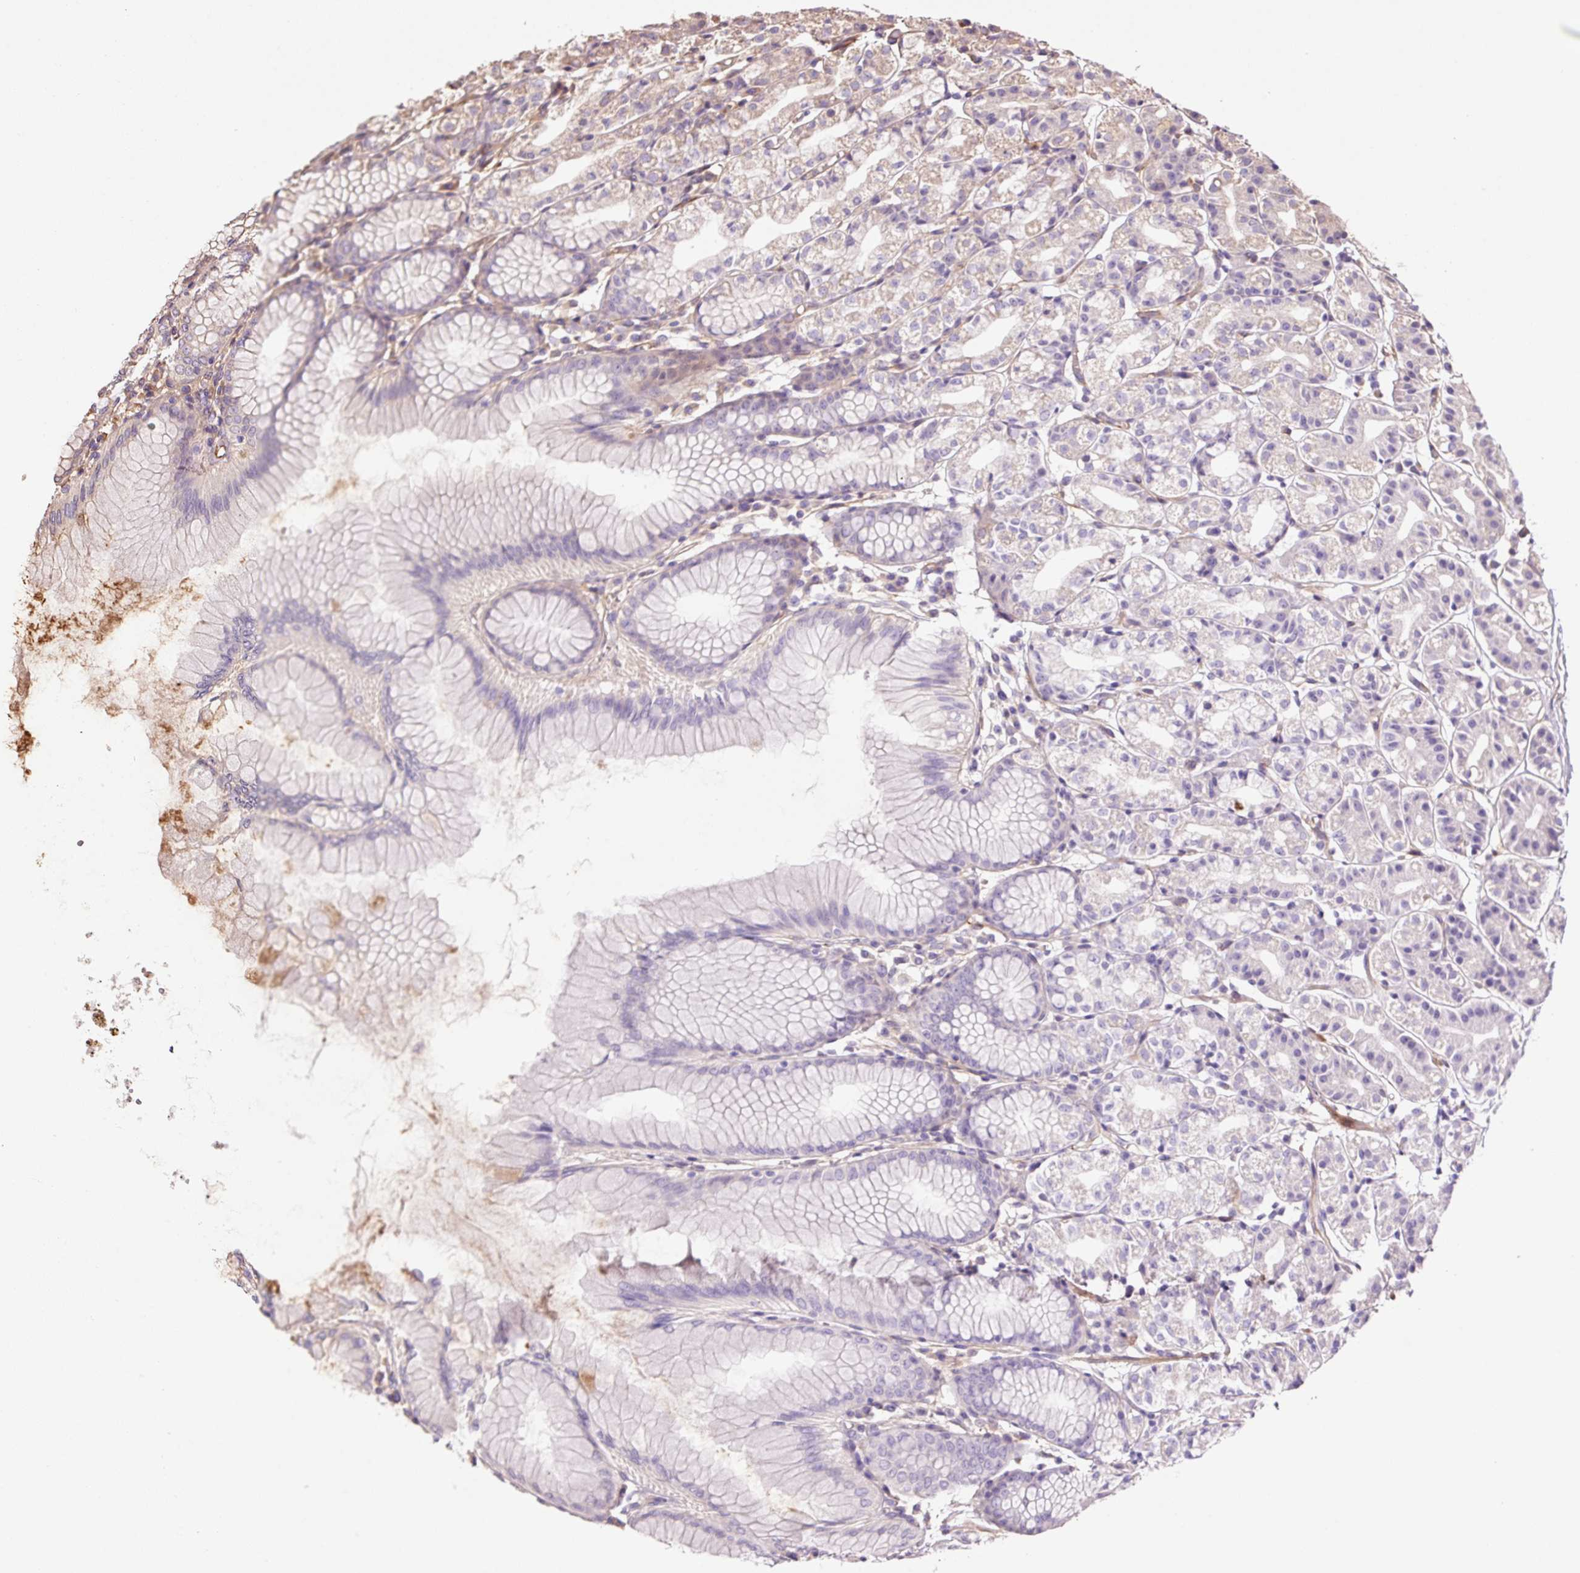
{"staining": {"intensity": "moderate", "quantity": "<25%", "location": "cytoplasmic/membranous"}, "tissue": "stomach", "cell_type": "Glandular cells", "image_type": "normal", "snomed": [{"axis": "morphology", "description": "Normal tissue, NOS"}, {"axis": "topography", "description": "Stomach"}], "caption": "Immunohistochemistry of normal stomach displays low levels of moderate cytoplasmic/membranous expression in approximately <25% of glandular cells. The staining is performed using DAB (3,3'-diaminobenzidine) brown chromogen to label protein expression. The nuclei are counter-stained blue using hematoxylin.", "gene": "NID2", "patient": {"sex": "female", "age": 57}}